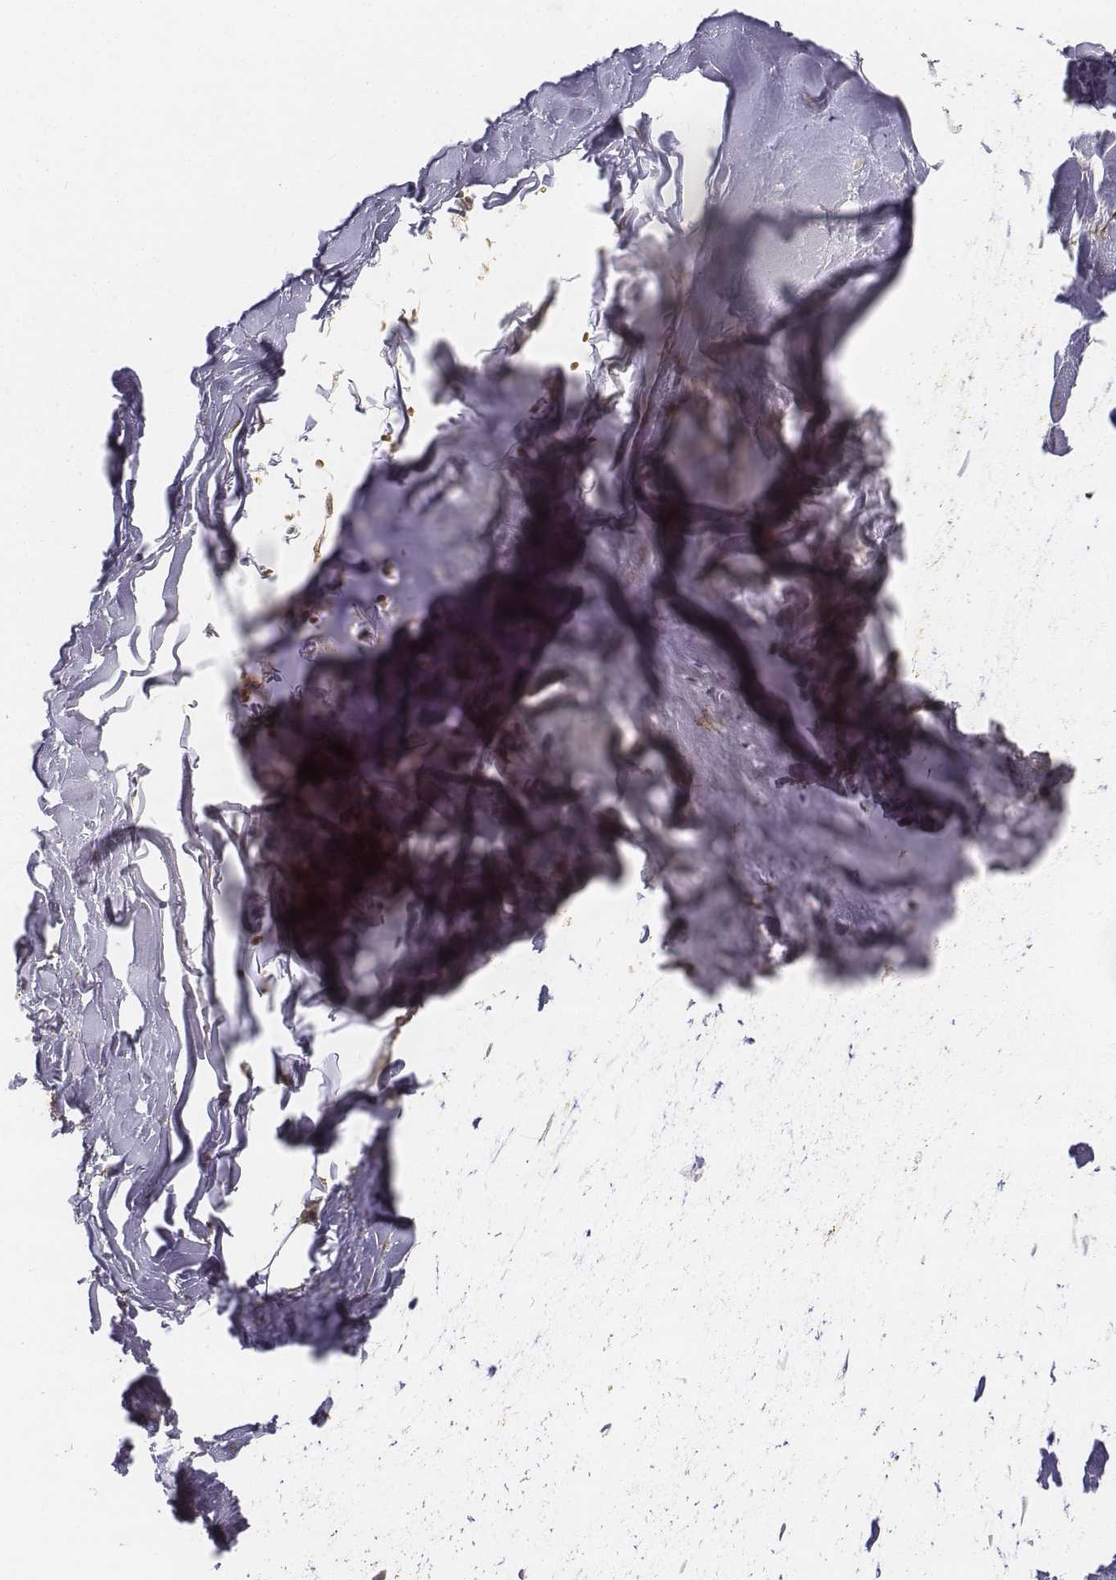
{"staining": {"intensity": "weak", "quantity": "<25%", "location": "cytoplasmic/membranous"}, "tissue": "adipose tissue", "cell_type": "Adipocytes", "image_type": "normal", "snomed": [{"axis": "morphology", "description": "Normal tissue, NOS"}, {"axis": "topography", "description": "Cartilage tissue"}, {"axis": "topography", "description": "Bronchus"}], "caption": "Immunohistochemistry image of benign human adipose tissue stained for a protein (brown), which reveals no staining in adipocytes.", "gene": "FBXO21", "patient": {"sex": "female", "age": 79}}